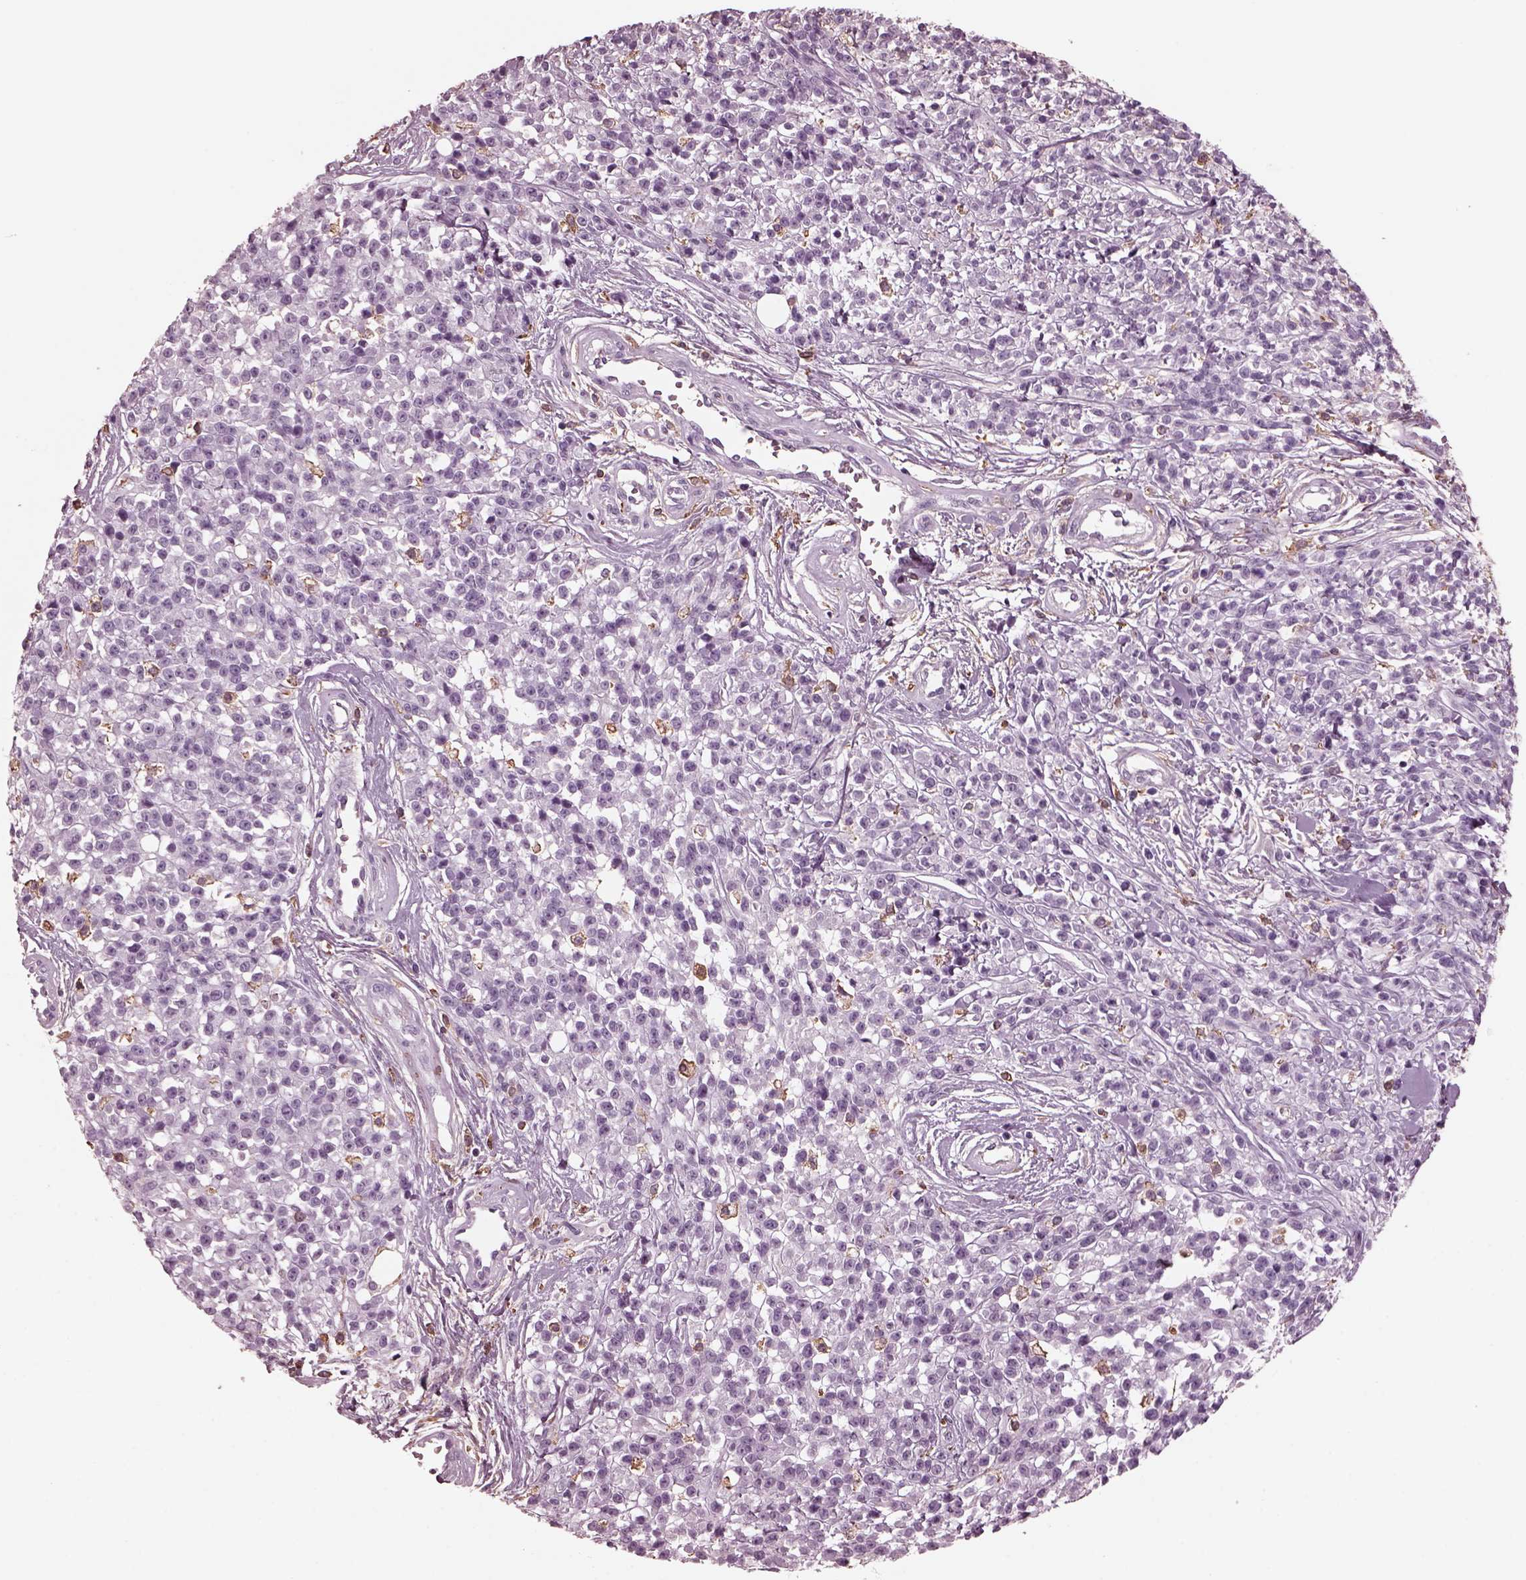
{"staining": {"intensity": "negative", "quantity": "none", "location": "none"}, "tissue": "melanoma", "cell_type": "Tumor cells", "image_type": "cancer", "snomed": [{"axis": "morphology", "description": "Malignant melanoma, NOS"}, {"axis": "topography", "description": "Skin"}, {"axis": "topography", "description": "Skin of trunk"}], "caption": "A photomicrograph of human malignant melanoma is negative for staining in tumor cells.", "gene": "CGA", "patient": {"sex": "male", "age": 74}}